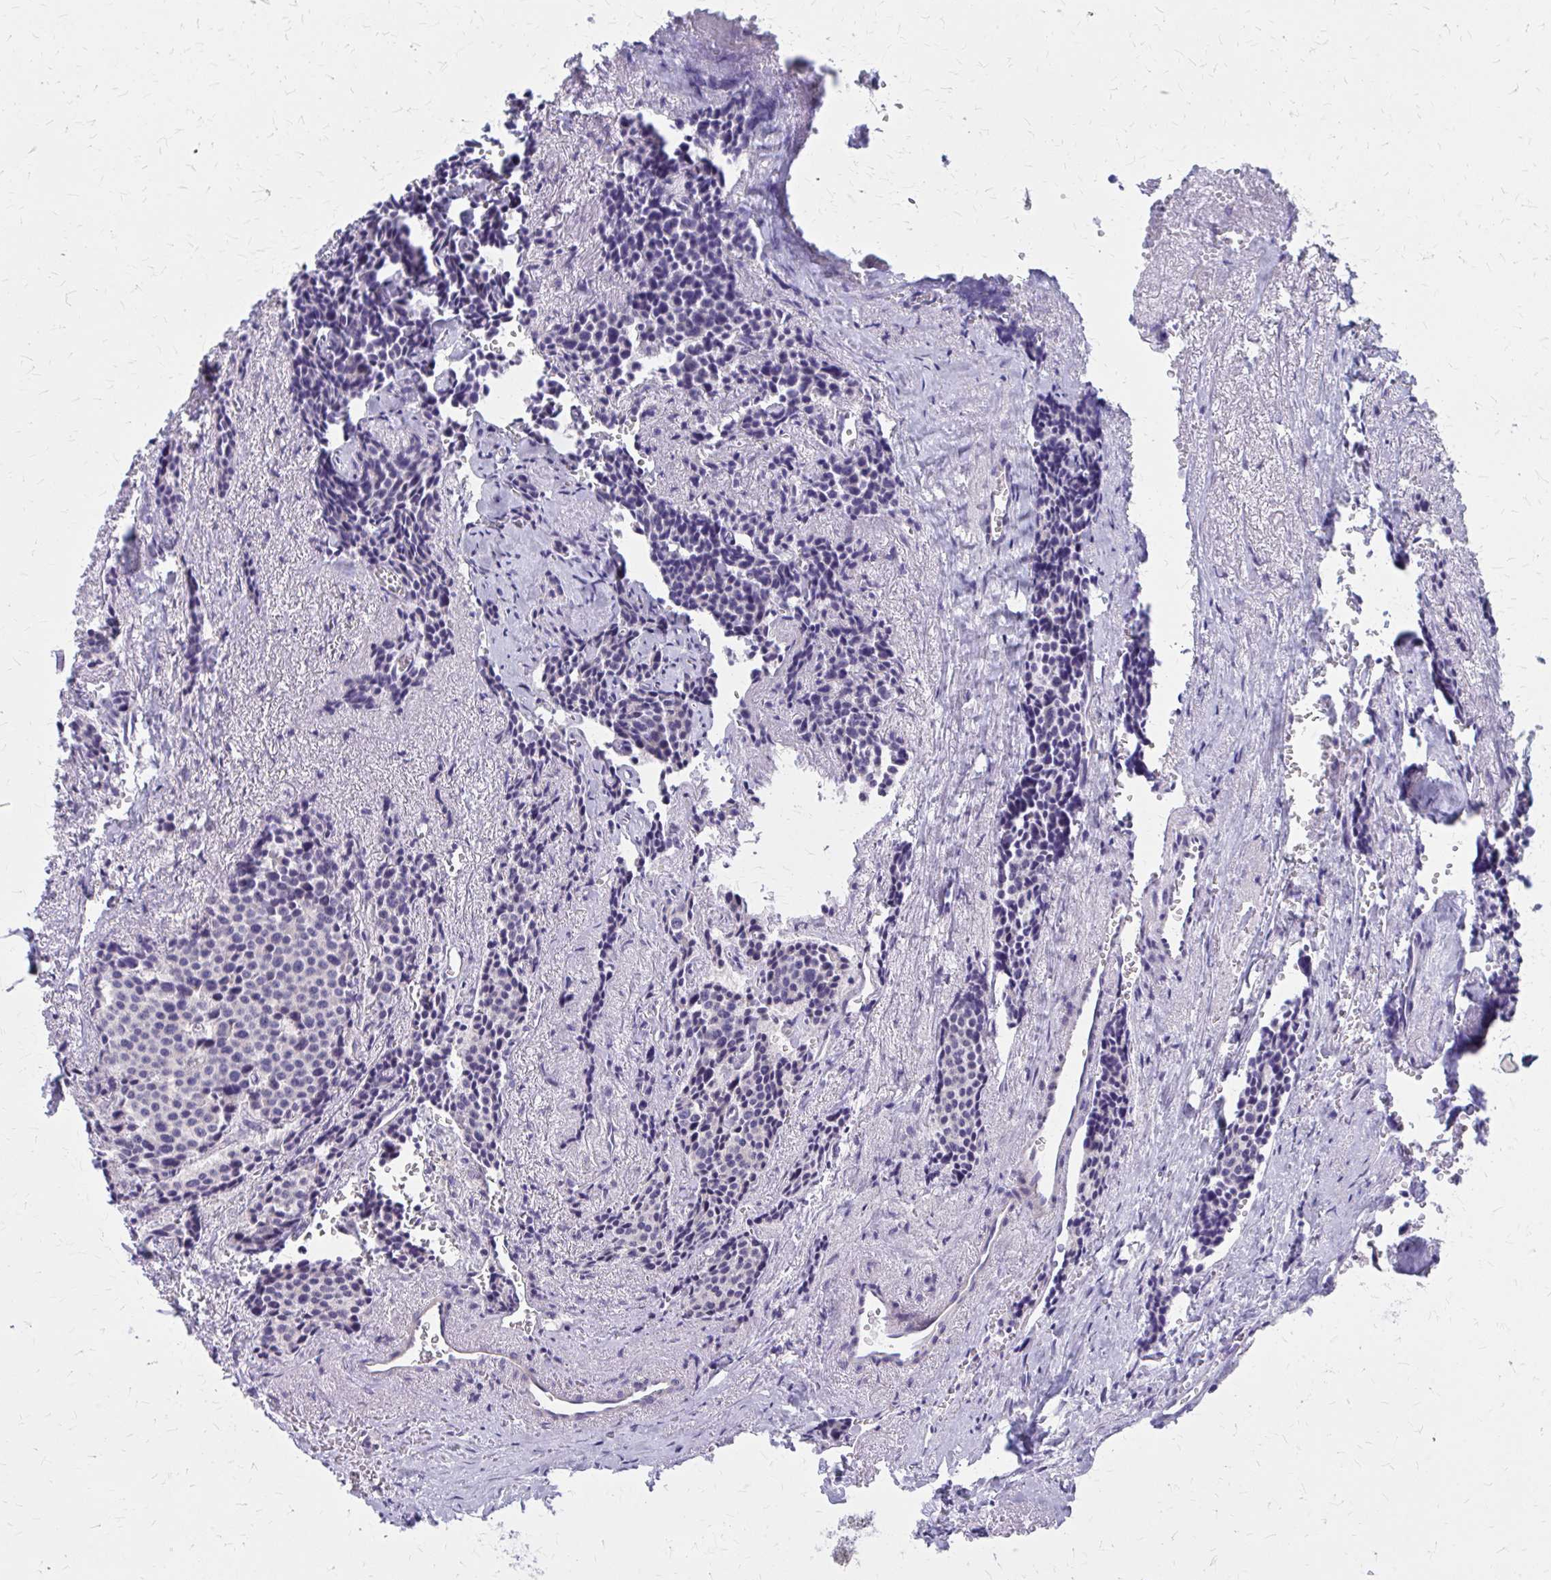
{"staining": {"intensity": "negative", "quantity": "none", "location": "none"}, "tissue": "carcinoid", "cell_type": "Tumor cells", "image_type": "cancer", "snomed": [{"axis": "morphology", "description": "Carcinoid, malignant, NOS"}, {"axis": "topography", "description": "Small intestine"}], "caption": "The histopathology image demonstrates no staining of tumor cells in carcinoid (malignant).", "gene": "GLYATL2", "patient": {"sex": "male", "age": 73}}